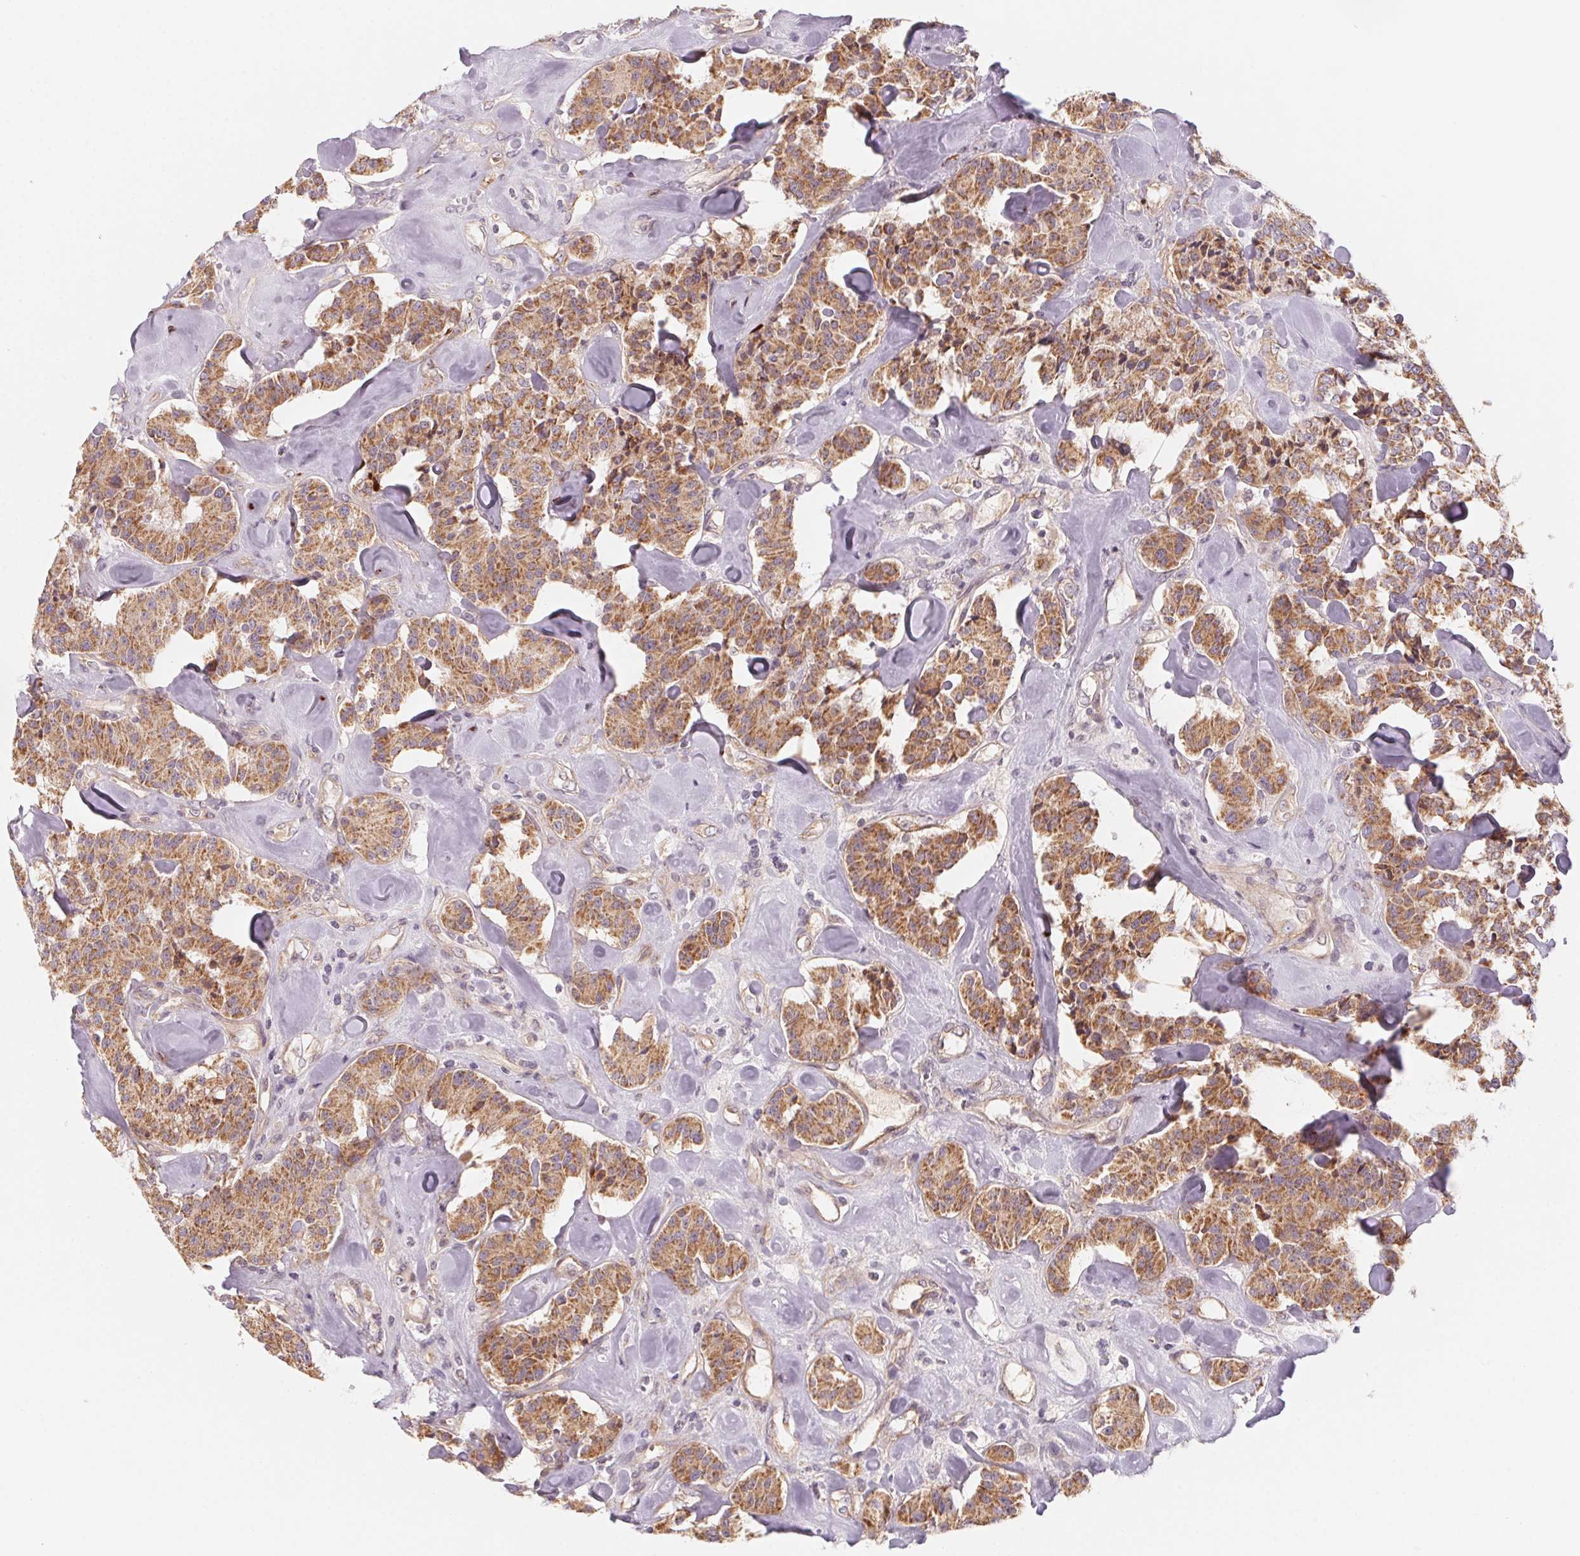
{"staining": {"intensity": "moderate", "quantity": ">75%", "location": "cytoplasmic/membranous"}, "tissue": "carcinoid", "cell_type": "Tumor cells", "image_type": "cancer", "snomed": [{"axis": "morphology", "description": "Carcinoid, malignant, NOS"}, {"axis": "topography", "description": "Pancreas"}], "caption": "Brown immunohistochemical staining in carcinoid reveals moderate cytoplasmic/membranous expression in approximately >75% of tumor cells.", "gene": "CCDC112", "patient": {"sex": "male", "age": 41}}